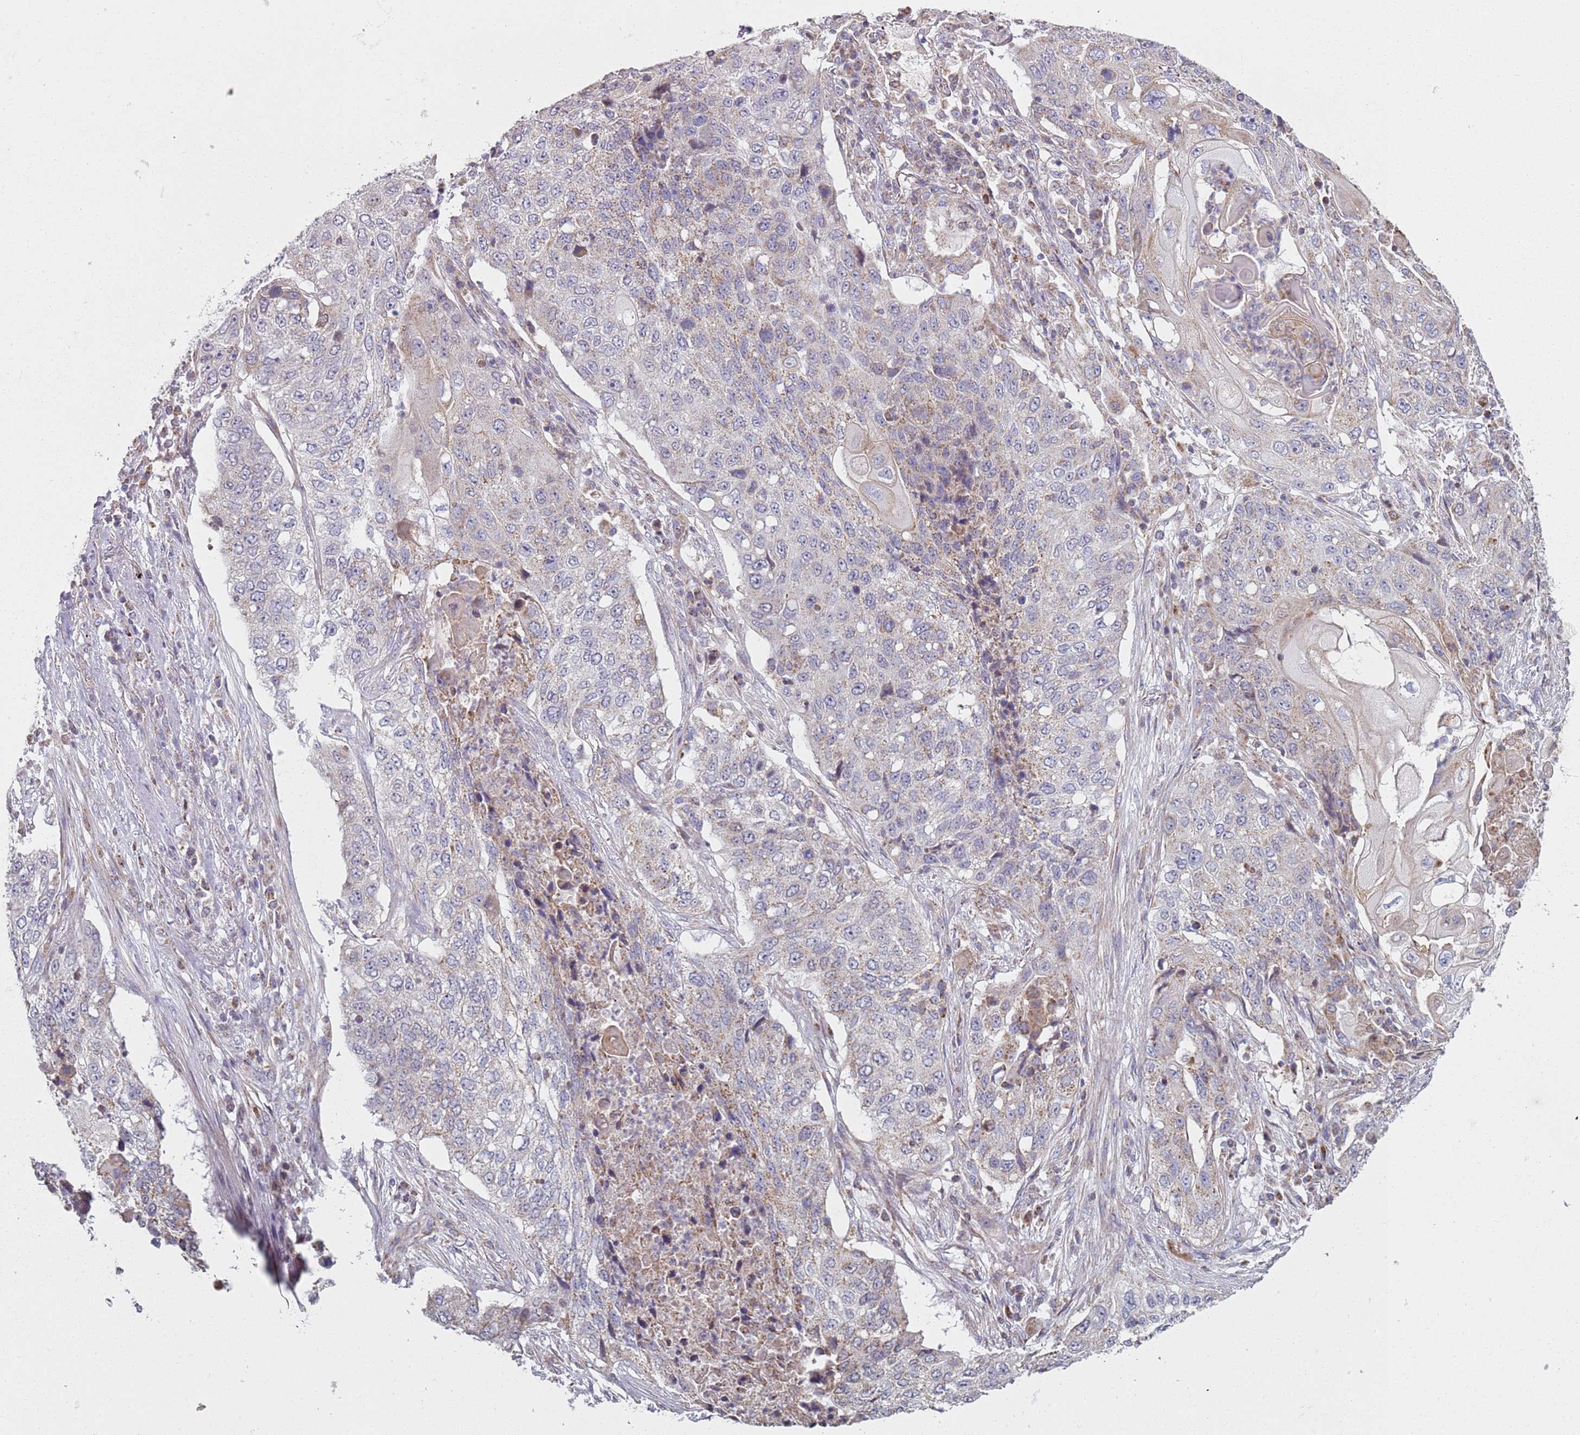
{"staining": {"intensity": "weak", "quantity": "<25%", "location": "cytoplasmic/membranous"}, "tissue": "lung cancer", "cell_type": "Tumor cells", "image_type": "cancer", "snomed": [{"axis": "morphology", "description": "Squamous cell carcinoma, NOS"}, {"axis": "topography", "description": "Lung"}], "caption": "DAB (3,3'-diaminobenzidine) immunohistochemical staining of lung cancer (squamous cell carcinoma) exhibits no significant positivity in tumor cells.", "gene": "GAS8", "patient": {"sex": "female", "age": 63}}